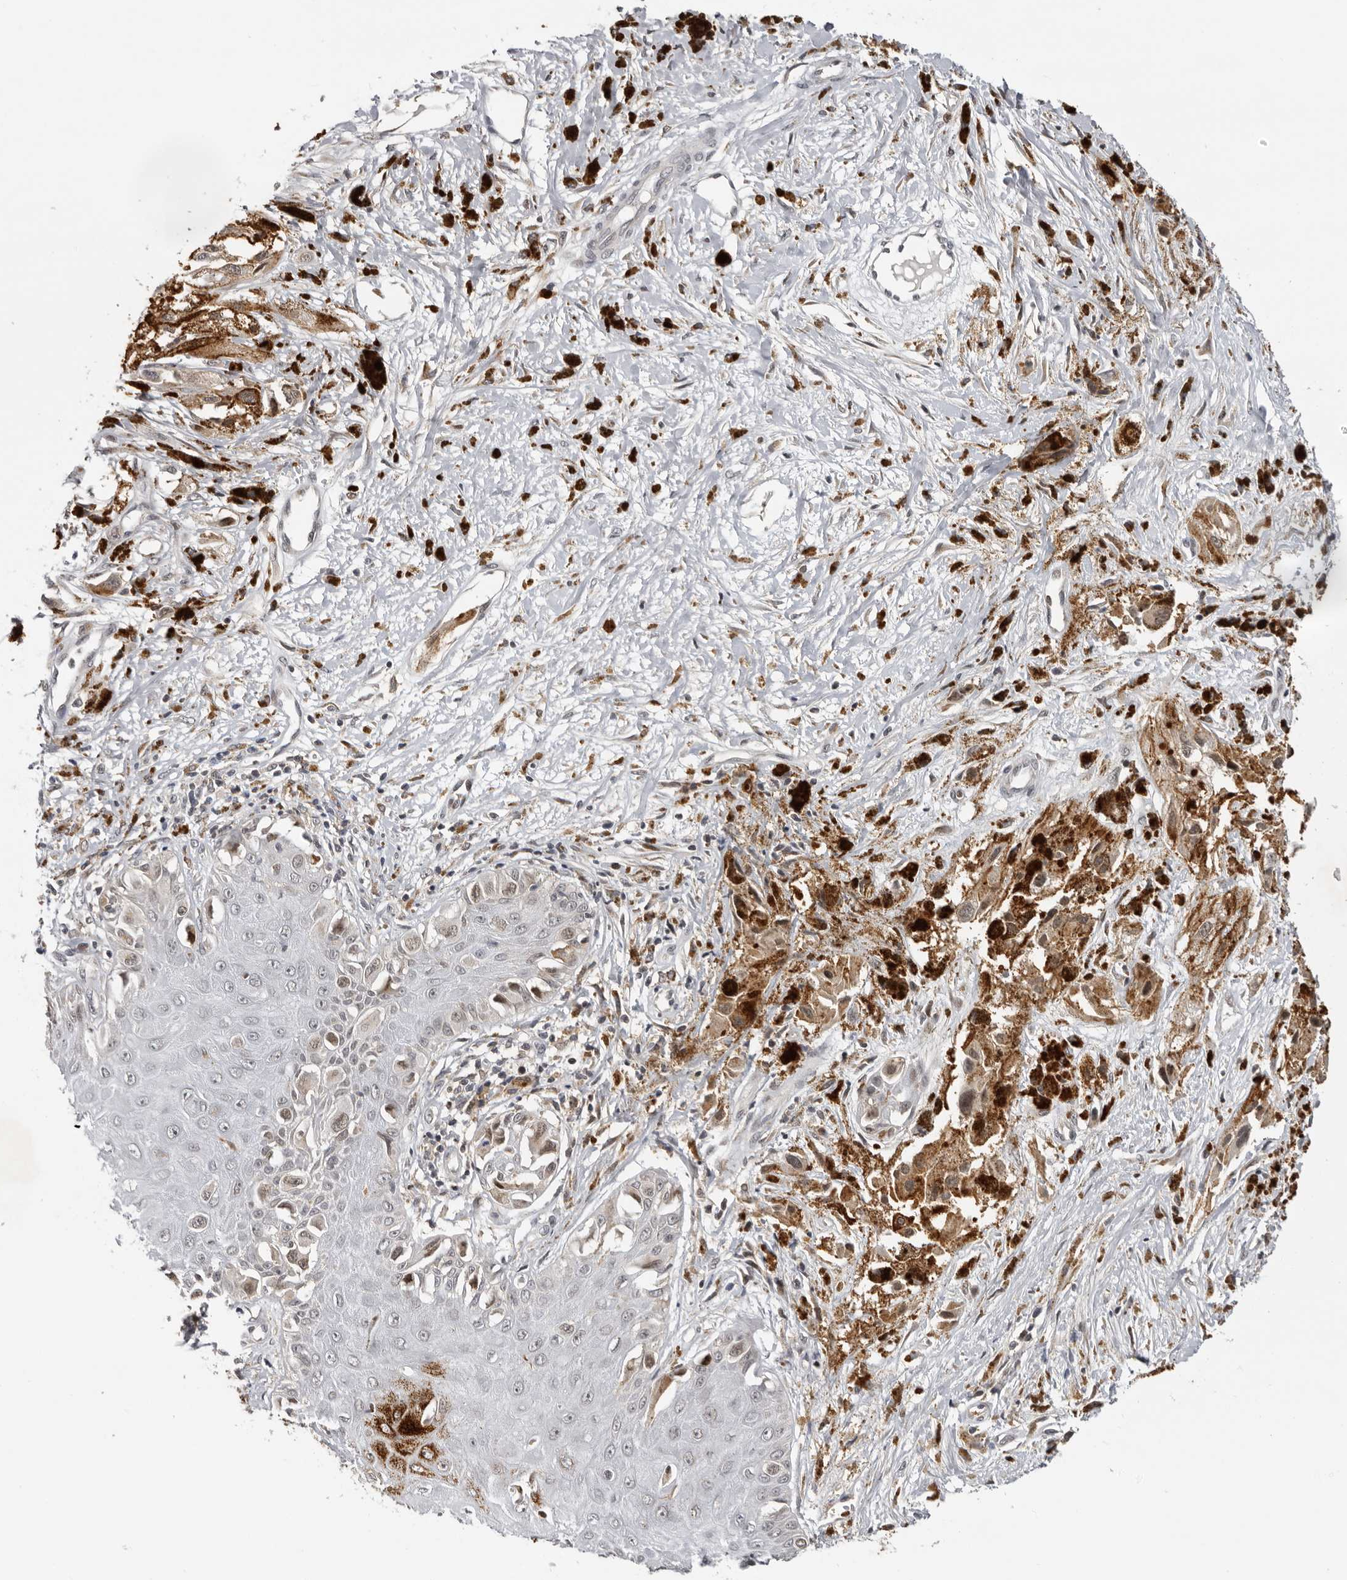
{"staining": {"intensity": "negative", "quantity": "none", "location": "none"}, "tissue": "melanoma", "cell_type": "Tumor cells", "image_type": "cancer", "snomed": [{"axis": "morphology", "description": "Malignant melanoma, NOS"}, {"axis": "topography", "description": "Skin"}], "caption": "Malignant melanoma stained for a protein using immunohistochemistry demonstrates no positivity tumor cells.", "gene": "KIF2B", "patient": {"sex": "male", "age": 88}}